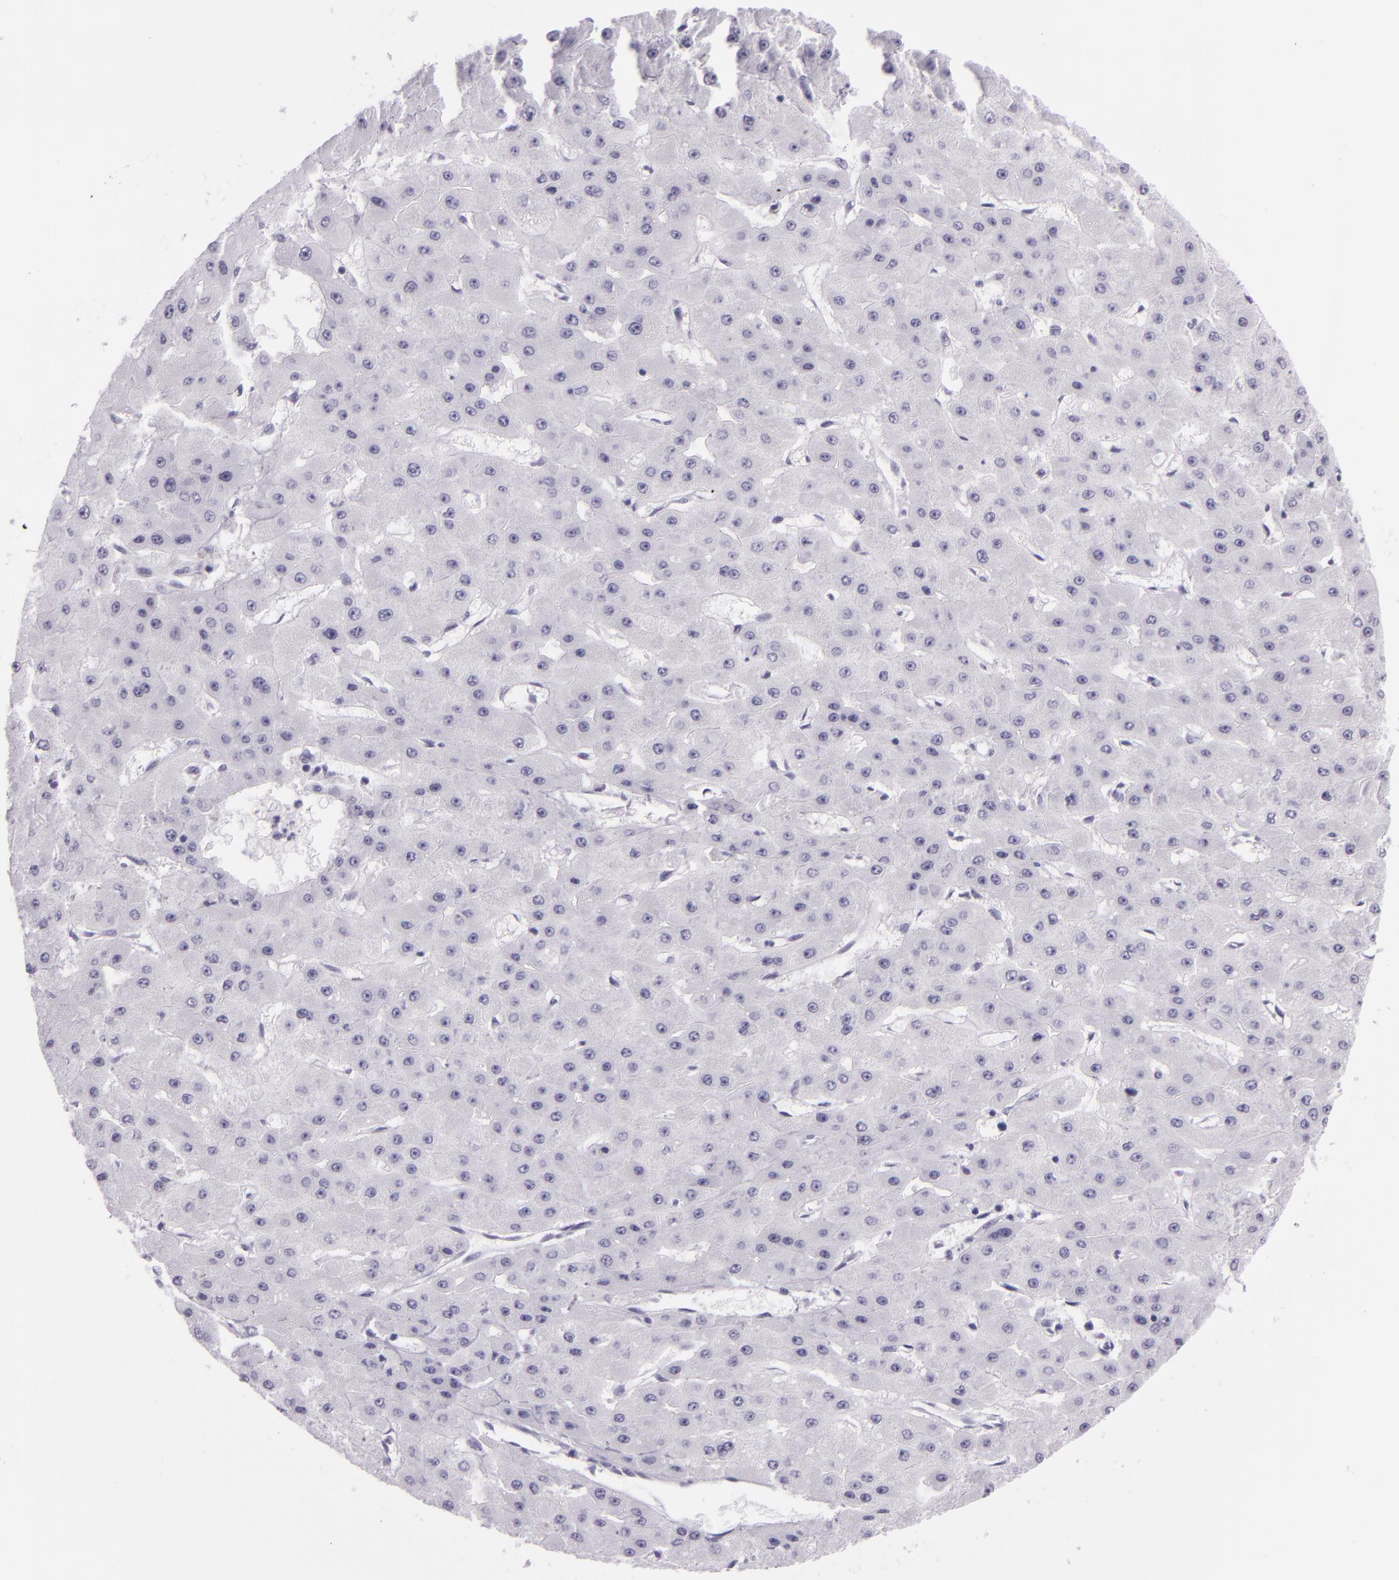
{"staining": {"intensity": "negative", "quantity": "none", "location": "none"}, "tissue": "liver cancer", "cell_type": "Tumor cells", "image_type": "cancer", "snomed": [{"axis": "morphology", "description": "Carcinoma, Hepatocellular, NOS"}, {"axis": "topography", "description": "Liver"}], "caption": "An image of human hepatocellular carcinoma (liver) is negative for staining in tumor cells.", "gene": "MUC6", "patient": {"sex": "female", "age": 52}}